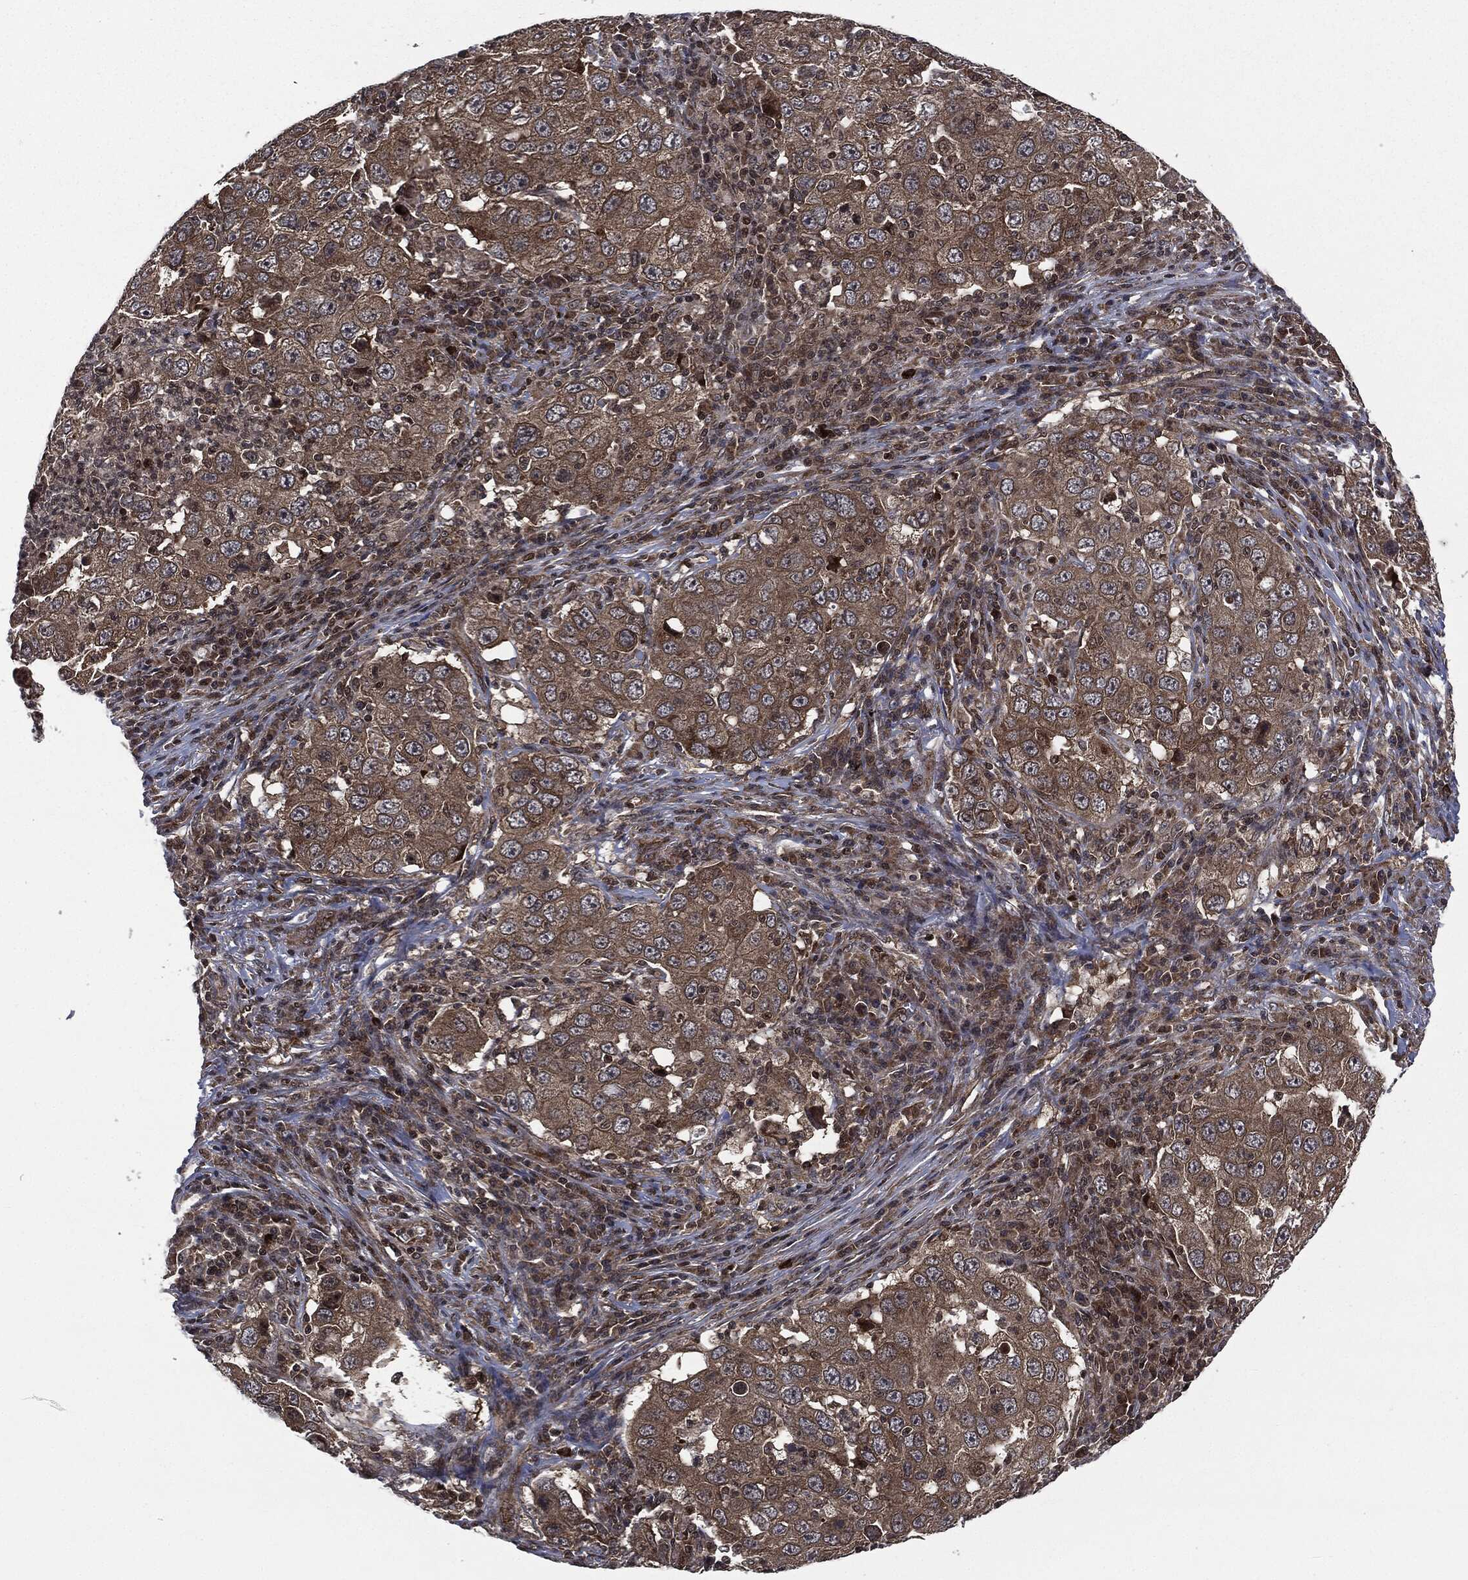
{"staining": {"intensity": "moderate", "quantity": ">75%", "location": "cytoplasmic/membranous"}, "tissue": "lung cancer", "cell_type": "Tumor cells", "image_type": "cancer", "snomed": [{"axis": "morphology", "description": "Adenocarcinoma, NOS"}, {"axis": "topography", "description": "Lung"}], "caption": "IHC micrograph of neoplastic tissue: lung adenocarcinoma stained using immunohistochemistry shows medium levels of moderate protein expression localized specifically in the cytoplasmic/membranous of tumor cells, appearing as a cytoplasmic/membranous brown color.", "gene": "HRAS", "patient": {"sex": "male", "age": 73}}